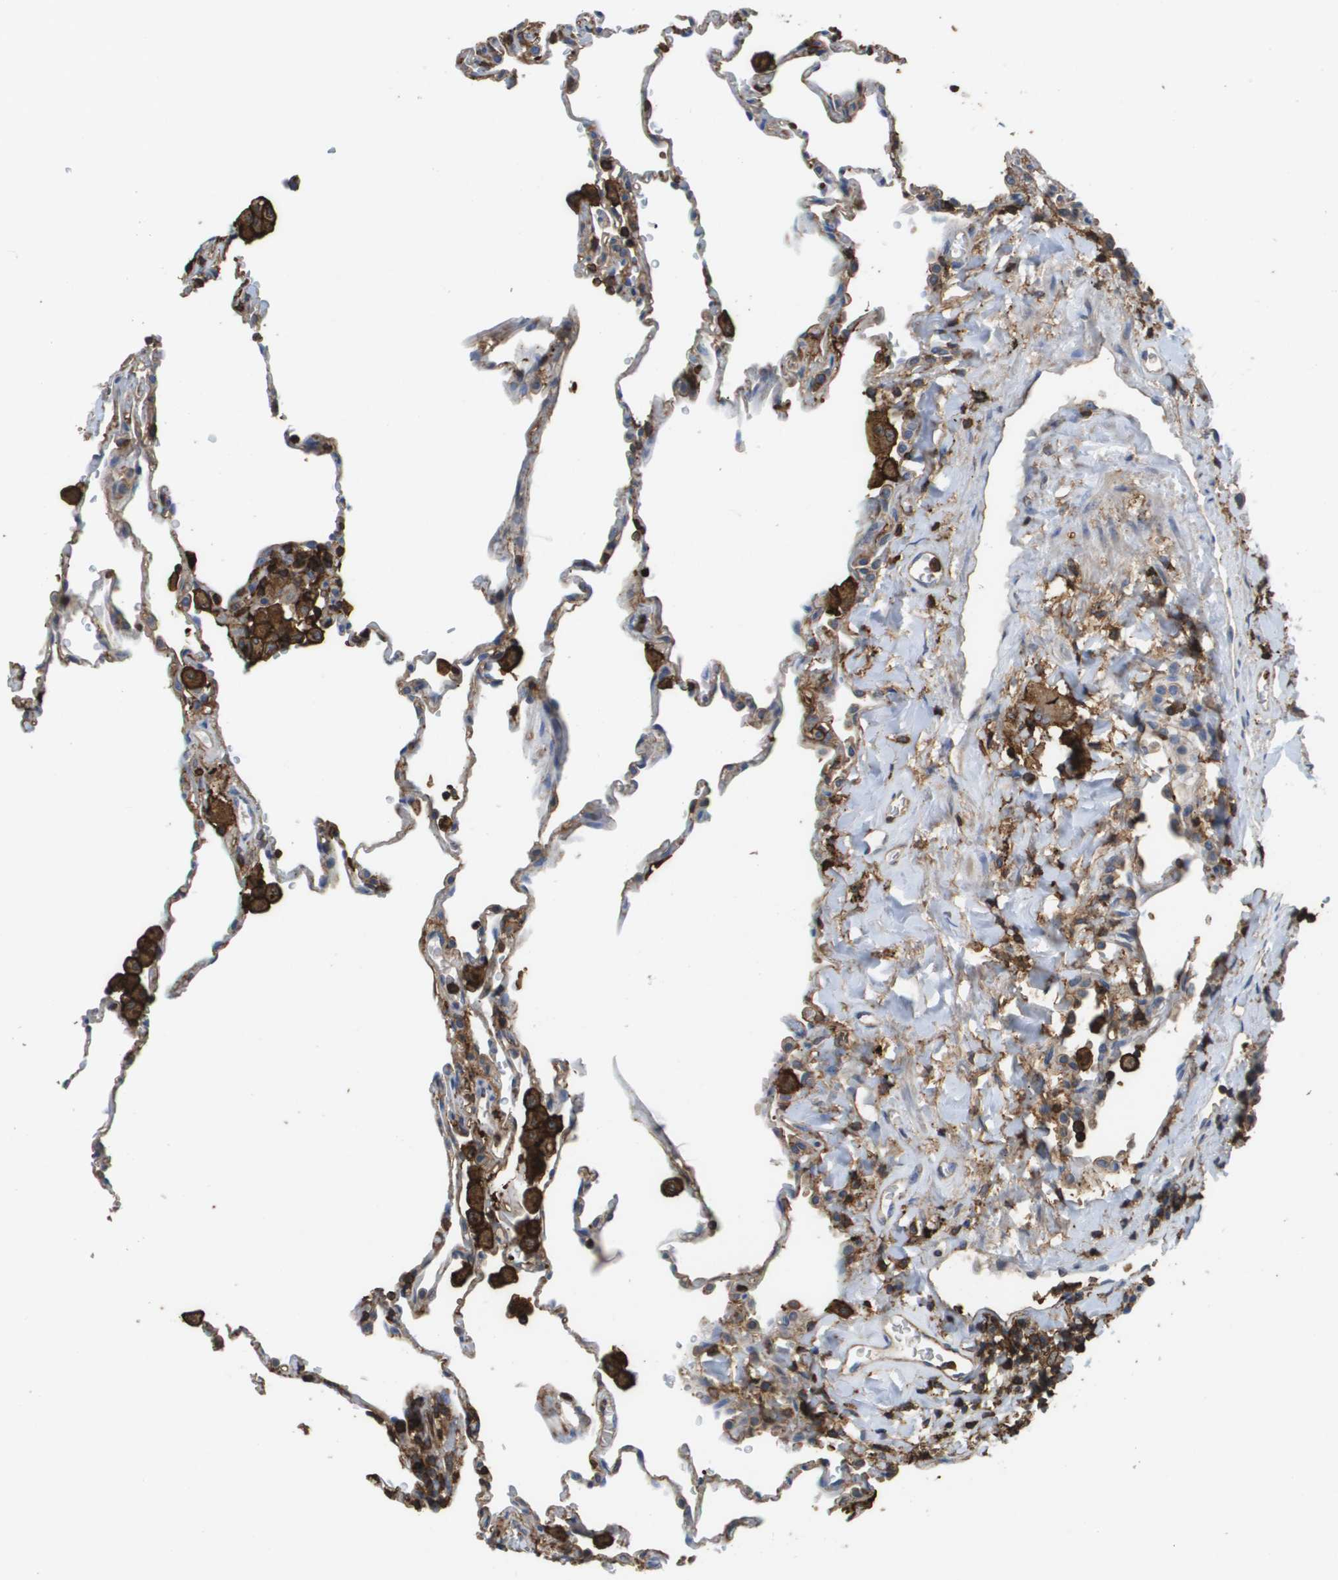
{"staining": {"intensity": "moderate", "quantity": "<25%", "location": "cytoplasmic/membranous"}, "tissue": "lung", "cell_type": "Alveolar cells", "image_type": "normal", "snomed": [{"axis": "morphology", "description": "Normal tissue, NOS"}, {"axis": "topography", "description": "Lung"}], "caption": "IHC micrograph of normal lung stained for a protein (brown), which exhibits low levels of moderate cytoplasmic/membranous positivity in approximately <25% of alveolar cells.", "gene": "PASK", "patient": {"sex": "male", "age": 59}}